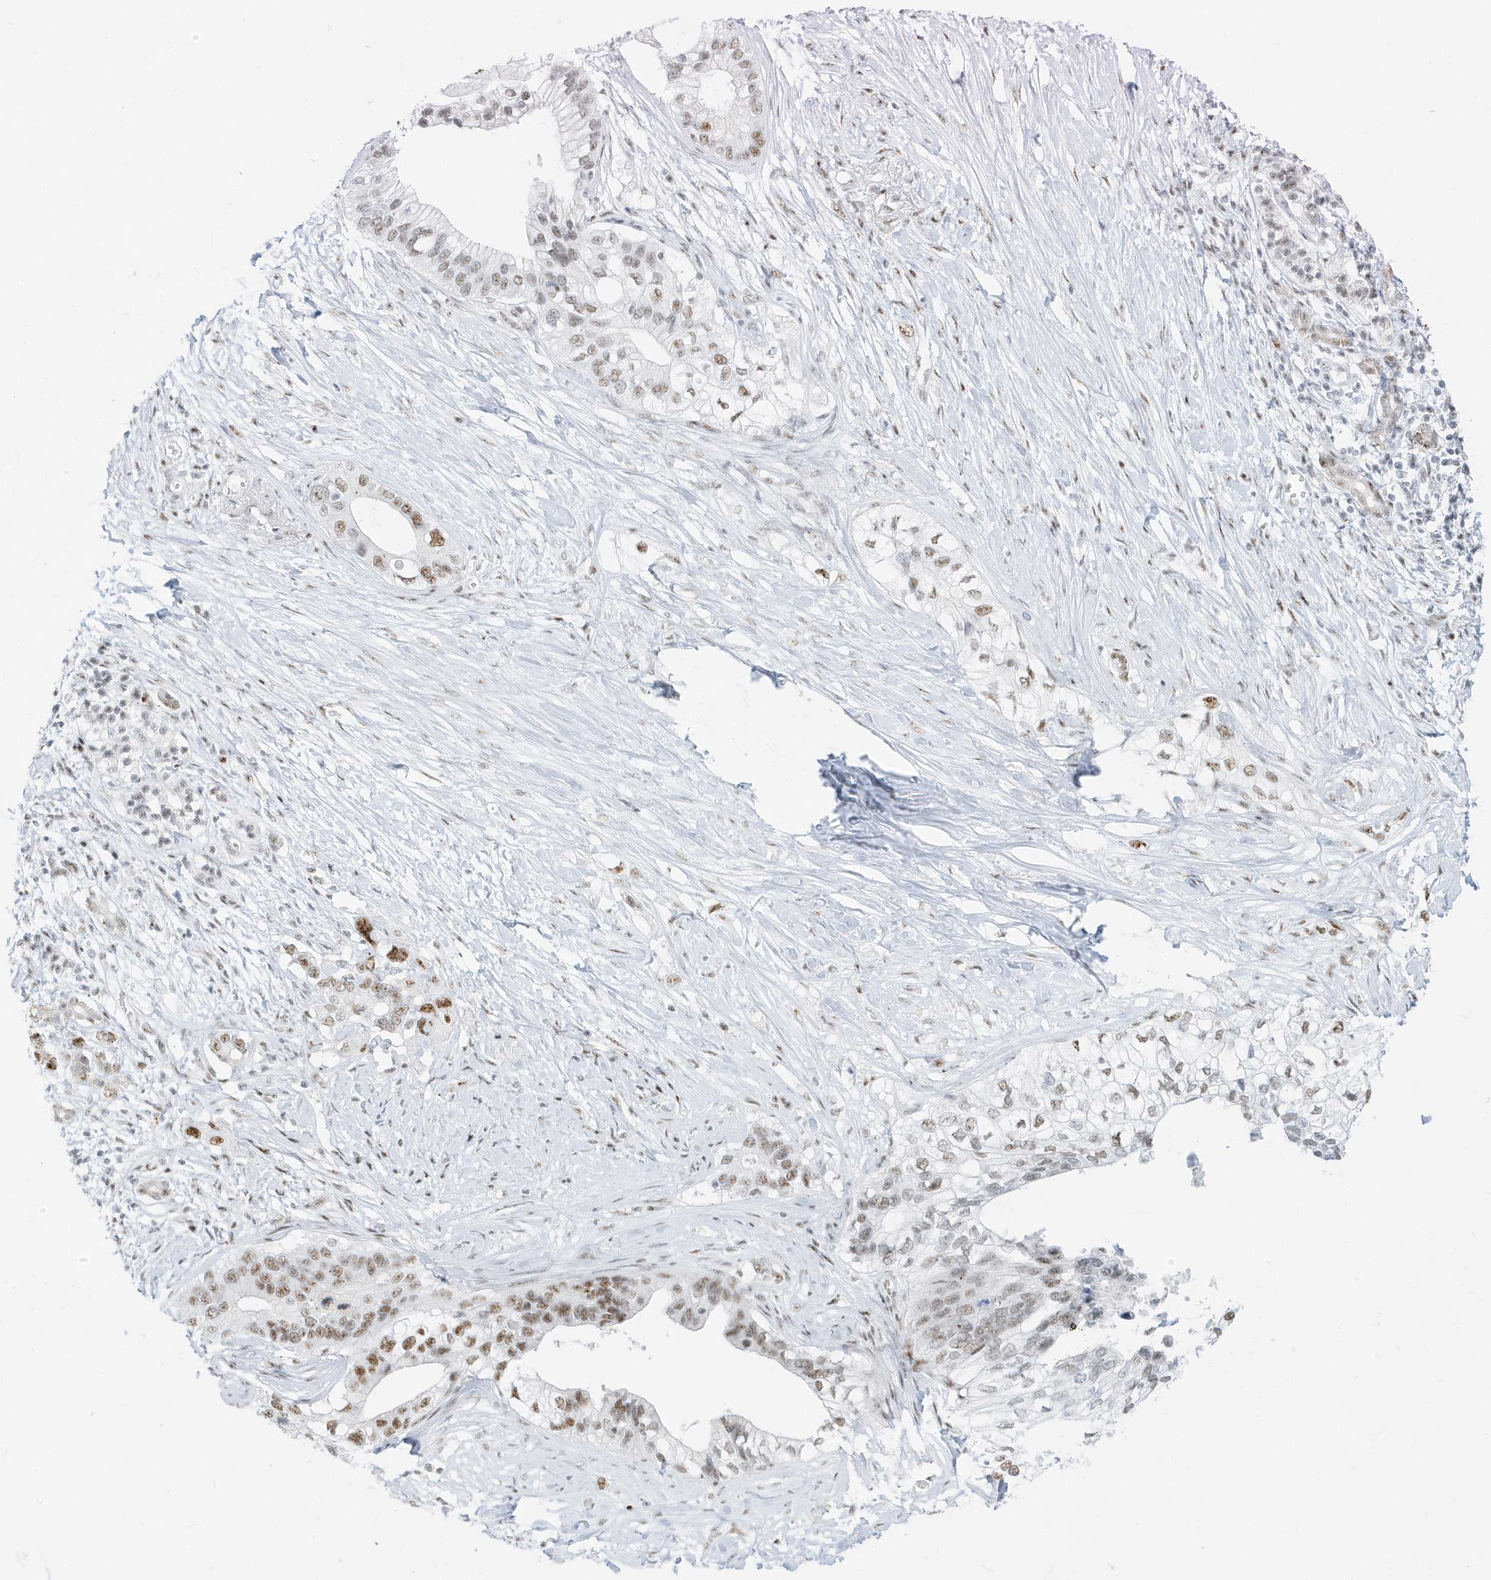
{"staining": {"intensity": "moderate", "quantity": ">75%", "location": "nuclear"}, "tissue": "pancreatic cancer", "cell_type": "Tumor cells", "image_type": "cancer", "snomed": [{"axis": "morphology", "description": "Normal tissue, NOS"}, {"axis": "morphology", "description": "Adenocarcinoma, NOS"}, {"axis": "topography", "description": "Pancreas"}, {"axis": "topography", "description": "Peripheral nerve tissue"}], "caption": "Human pancreatic adenocarcinoma stained for a protein (brown) displays moderate nuclear positive positivity in approximately >75% of tumor cells.", "gene": "PLEKHN1", "patient": {"sex": "male", "age": 59}}